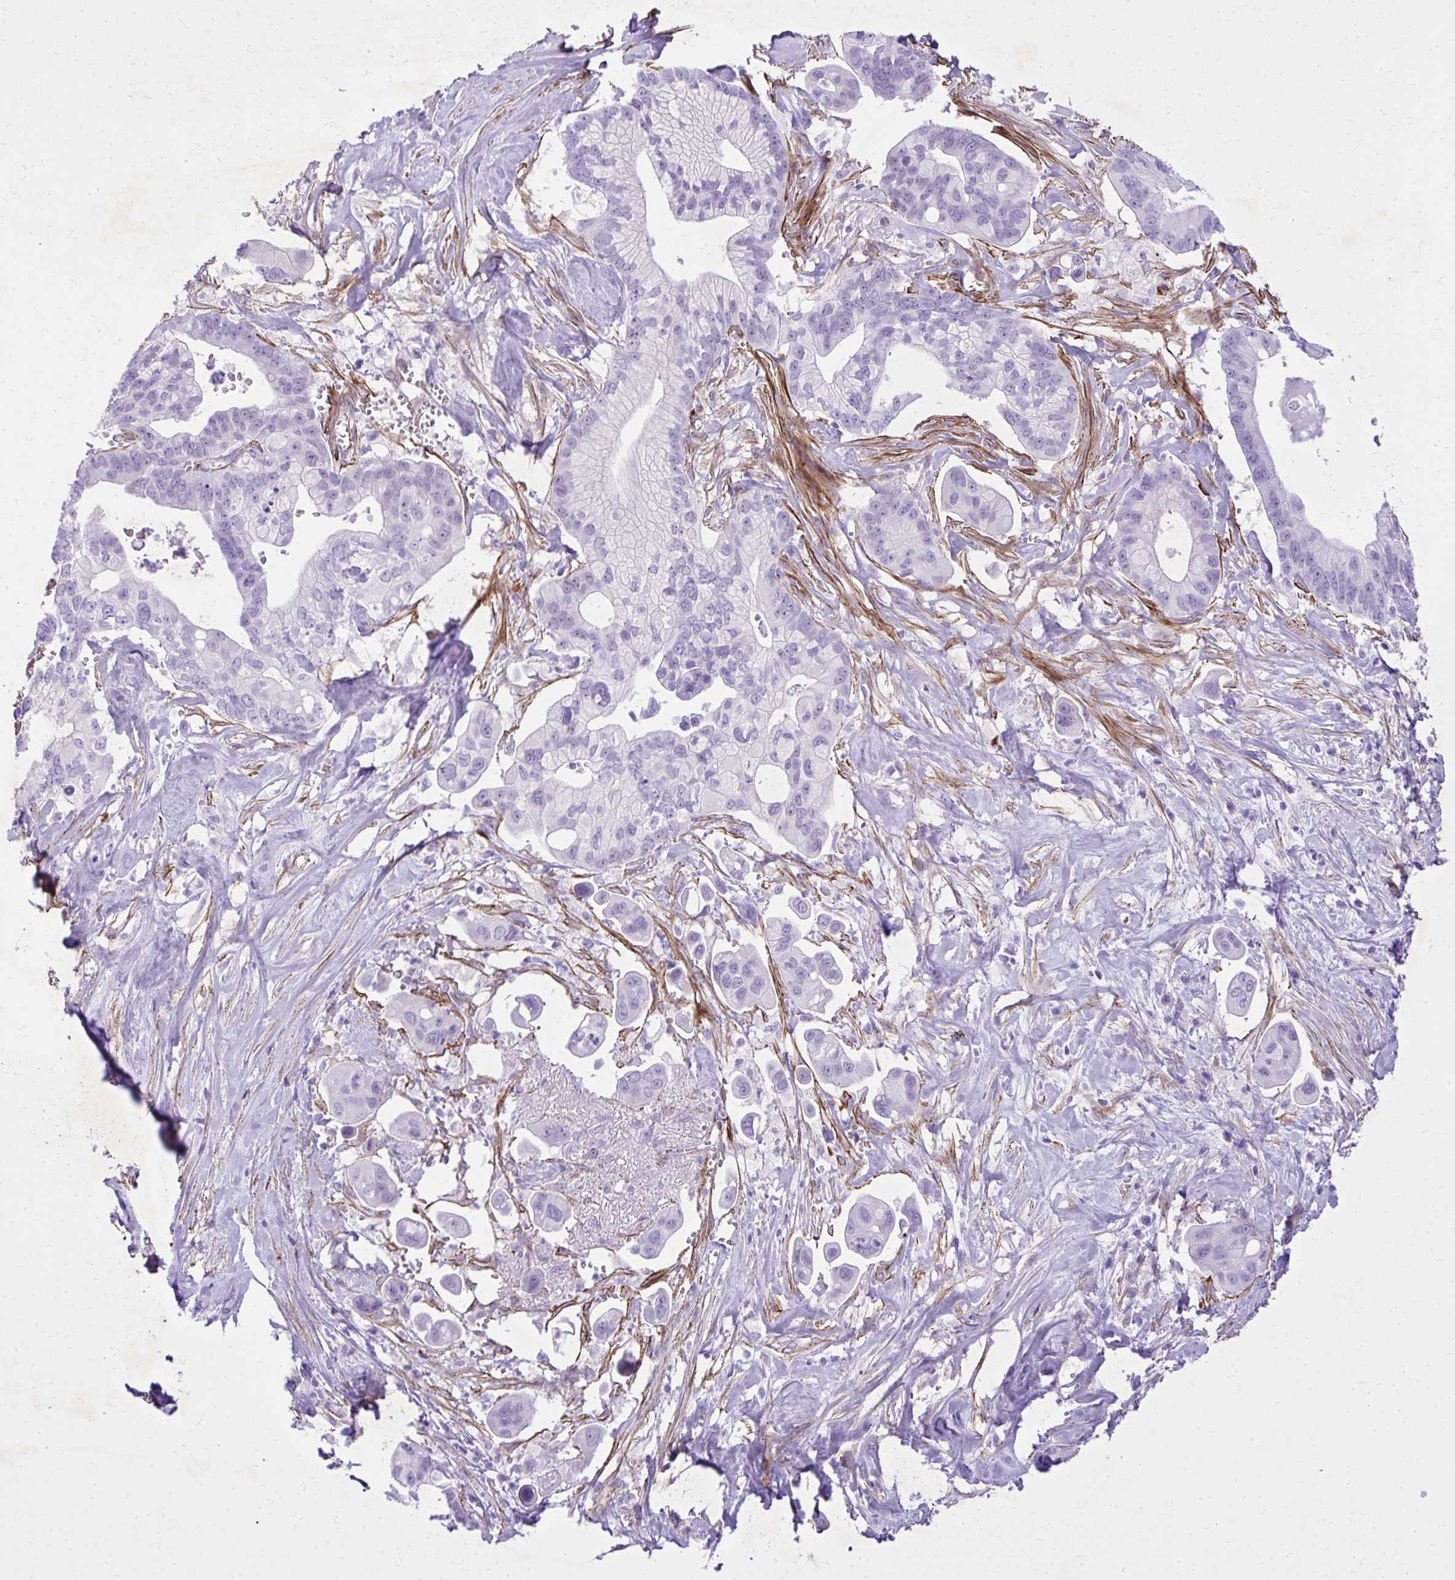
{"staining": {"intensity": "weak", "quantity": "<25%", "location": "nuclear"}, "tissue": "pancreatic cancer", "cell_type": "Tumor cells", "image_type": "cancer", "snomed": [{"axis": "morphology", "description": "Adenocarcinoma, NOS"}, {"axis": "topography", "description": "Pancreas"}], "caption": "Immunohistochemistry (IHC) micrograph of human pancreatic cancer stained for a protein (brown), which shows no staining in tumor cells.", "gene": "PITPNM3", "patient": {"sex": "male", "age": 68}}